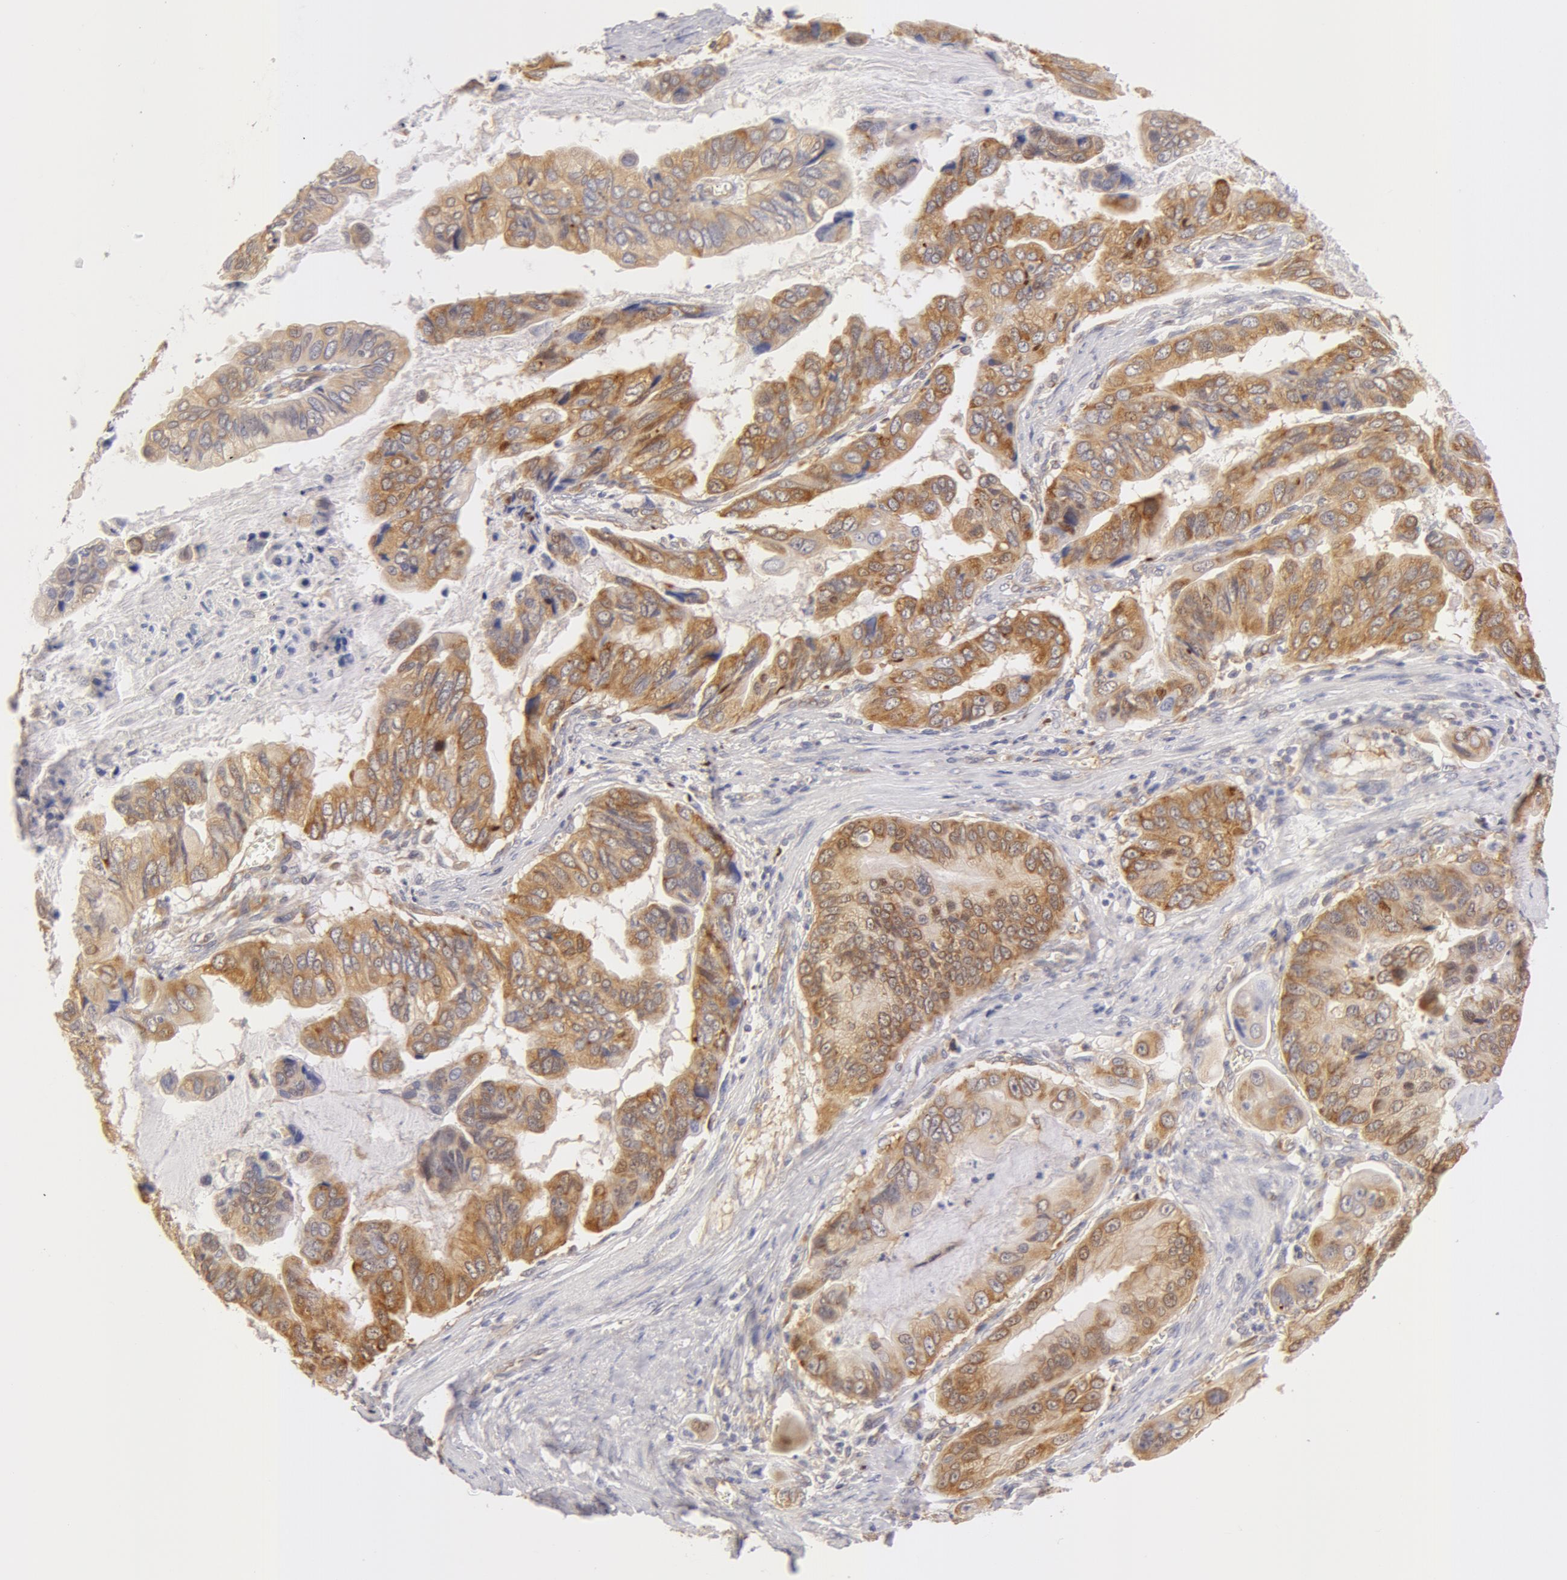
{"staining": {"intensity": "weak", "quantity": ">75%", "location": "cytoplasmic/membranous"}, "tissue": "stomach cancer", "cell_type": "Tumor cells", "image_type": "cancer", "snomed": [{"axis": "morphology", "description": "Adenocarcinoma, NOS"}, {"axis": "topography", "description": "Stomach, upper"}], "caption": "IHC of stomach adenocarcinoma demonstrates low levels of weak cytoplasmic/membranous staining in approximately >75% of tumor cells. The protein of interest is shown in brown color, while the nuclei are stained blue.", "gene": "DDX3Y", "patient": {"sex": "male", "age": 80}}